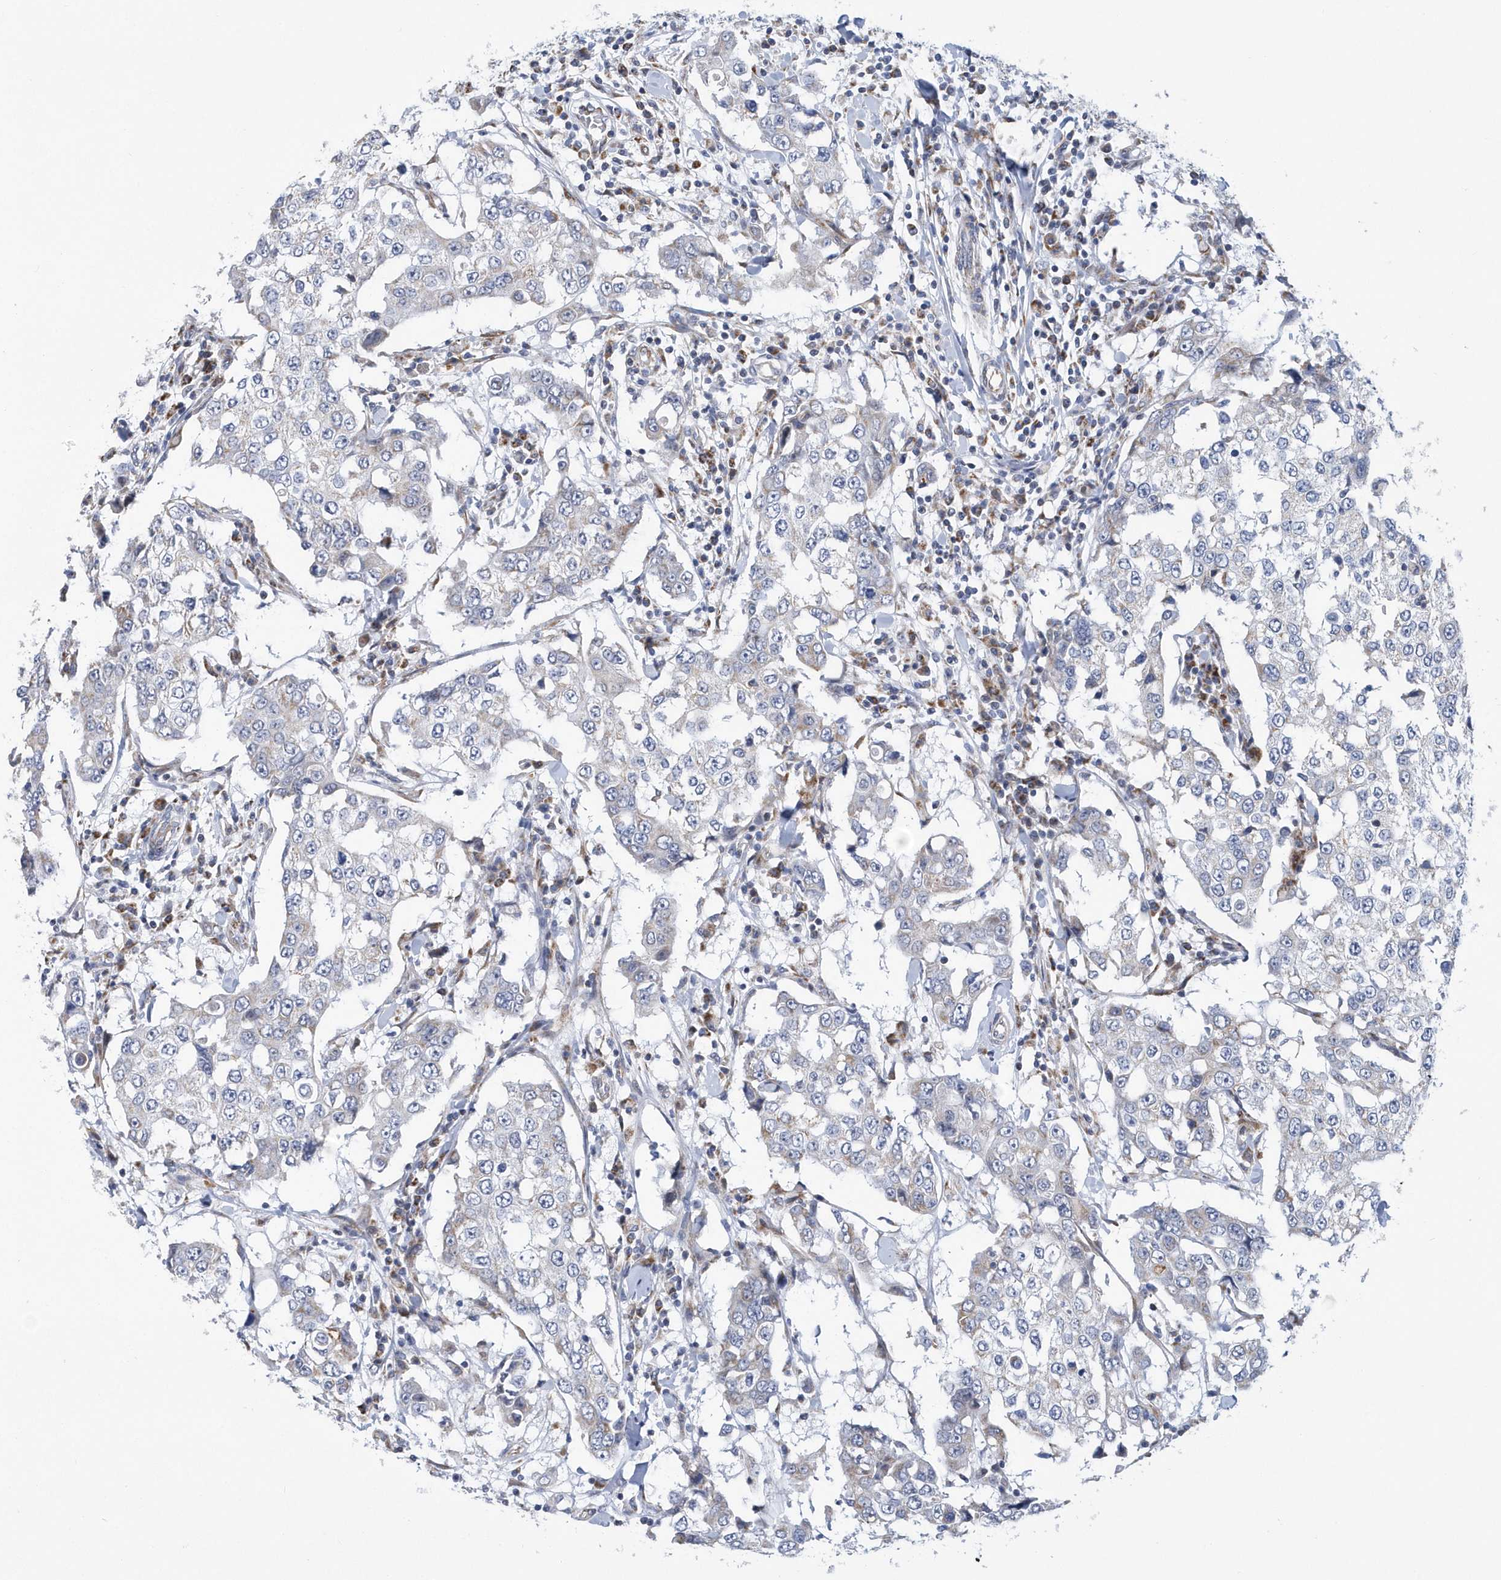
{"staining": {"intensity": "moderate", "quantity": "<25%", "location": "cytoplasmic/membranous"}, "tissue": "breast cancer", "cell_type": "Tumor cells", "image_type": "cancer", "snomed": [{"axis": "morphology", "description": "Duct carcinoma"}, {"axis": "topography", "description": "Breast"}], "caption": "Breast cancer (invasive ductal carcinoma) stained with DAB (3,3'-diaminobenzidine) immunohistochemistry exhibits low levels of moderate cytoplasmic/membranous expression in about <25% of tumor cells.", "gene": "VWA5B2", "patient": {"sex": "female", "age": 27}}